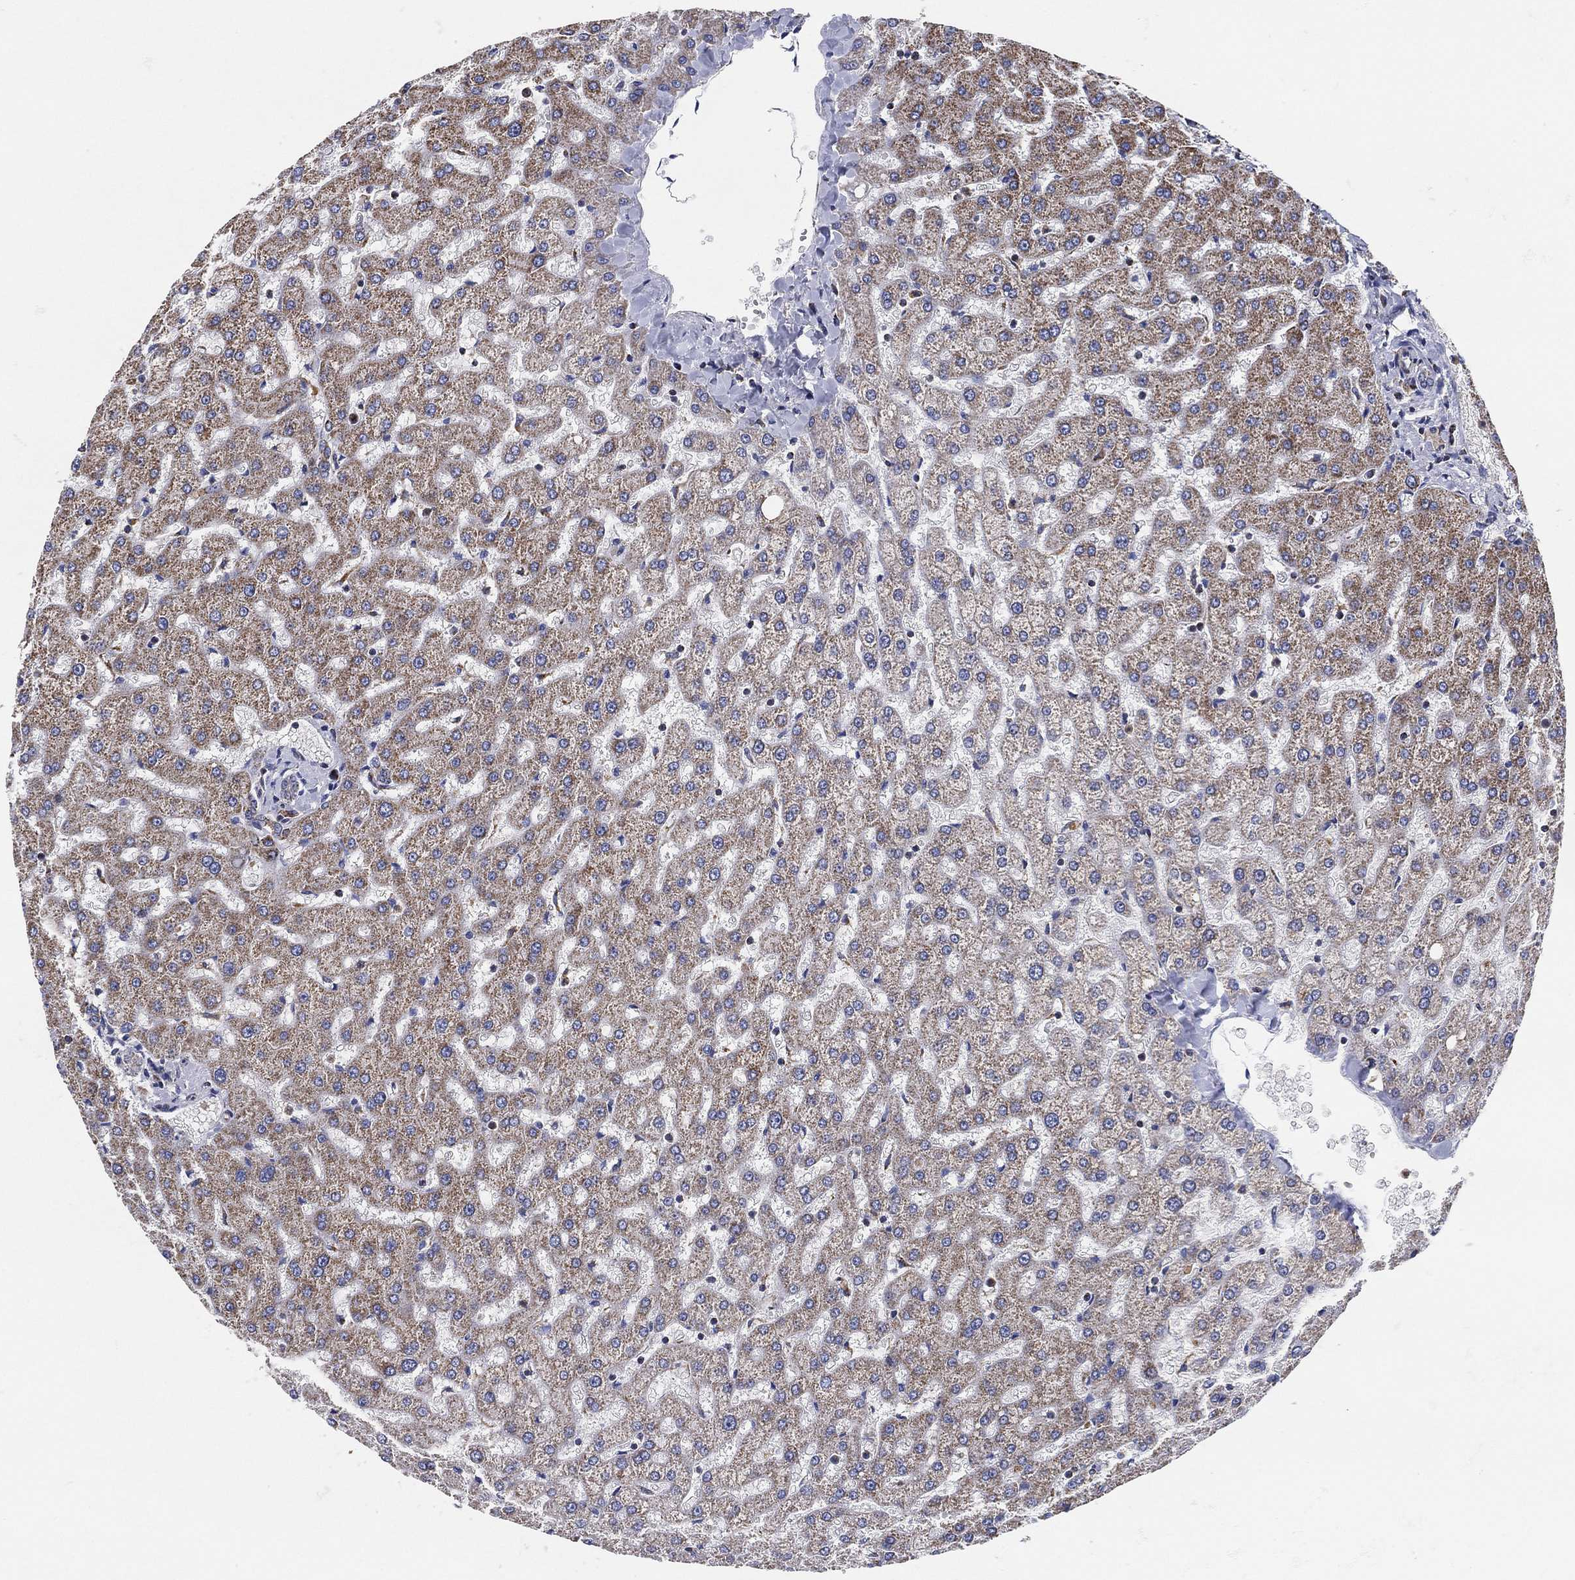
{"staining": {"intensity": "negative", "quantity": "none", "location": "none"}, "tissue": "liver", "cell_type": "Cholangiocytes", "image_type": "normal", "snomed": [{"axis": "morphology", "description": "Normal tissue, NOS"}, {"axis": "topography", "description": "Liver"}], "caption": "A high-resolution micrograph shows immunohistochemistry staining of unremarkable liver, which displays no significant expression in cholangiocytes.", "gene": "GCAT", "patient": {"sex": "female", "age": 50}}